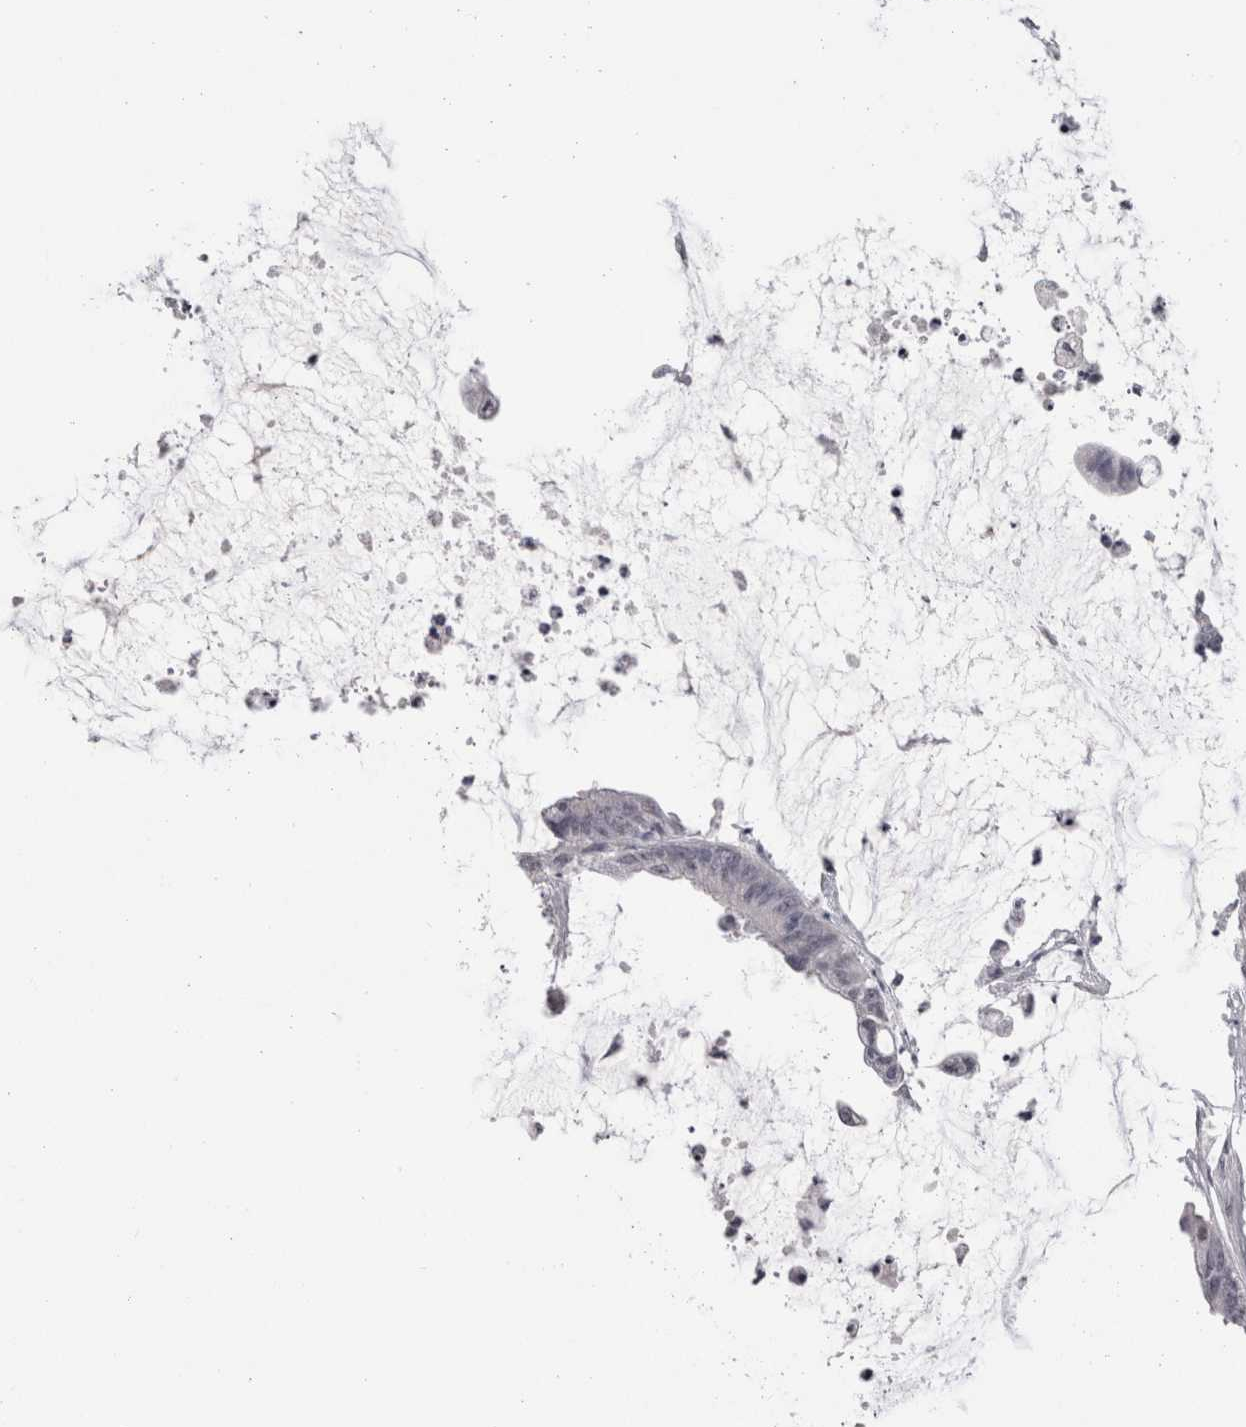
{"staining": {"intensity": "negative", "quantity": "none", "location": "none"}, "tissue": "colorectal cancer", "cell_type": "Tumor cells", "image_type": "cancer", "snomed": [{"axis": "morphology", "description": "Adenocarcinoma, NOS"}, {"axis": "topography", "description": "Rectum"}], "caption": "Immunohistochemical staining of colorectal cancer (adenocarcinoma) exhibits no significant positivity in tumor cells.", "gene": "DDX17", "patient": {"sex": "female", "age": 66}}